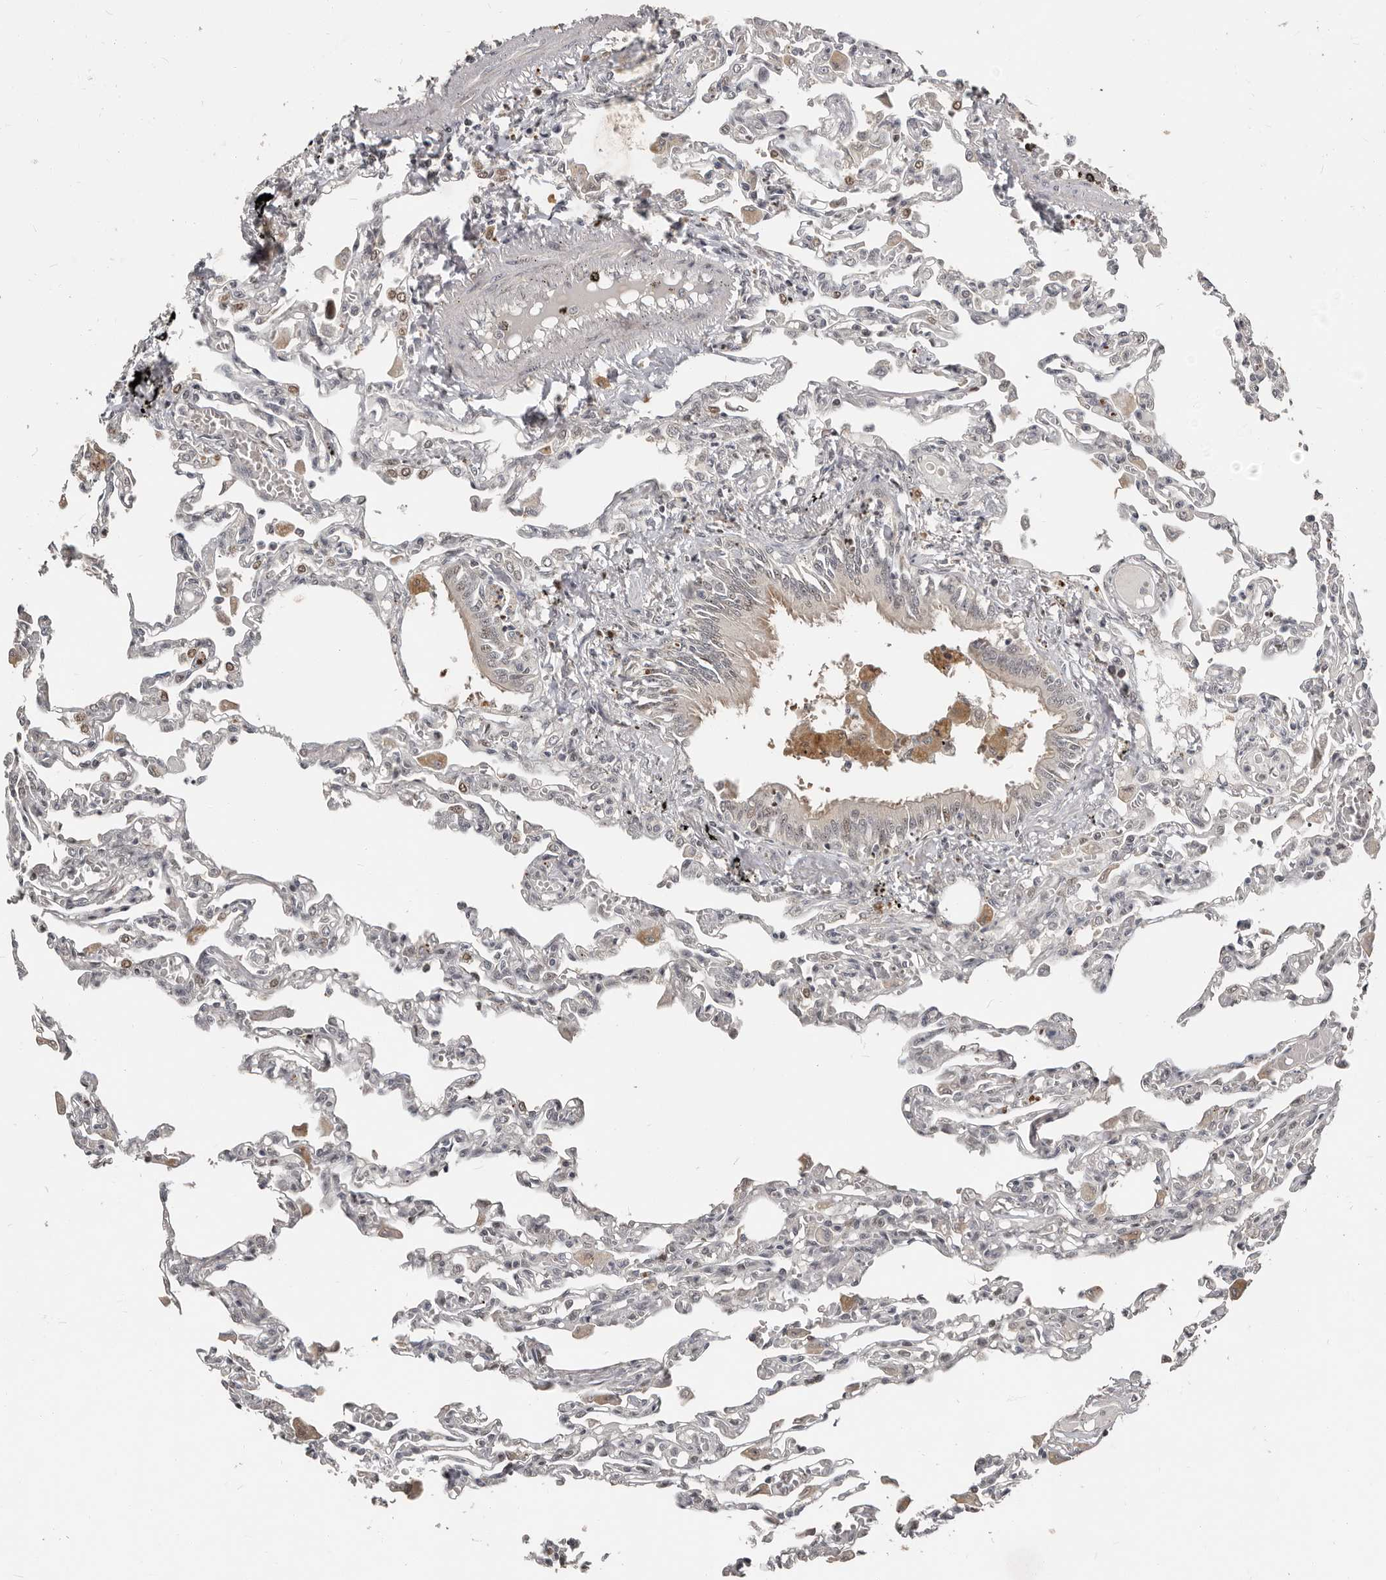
{"staining": {"intensity": "negative", "quantity": "none", "location": "none"}, "tissue": "lung", "cell_type": "Alveolar cells", "image_type": "normal", "snomed": [{"axis": "morphology", "description": "Normal tissue, NOS"}, {"axis": "topography", "description": "Bronchus"}, {"axis": "topography", "description": "Lung"}], "caption": "A photomicrograph of human lung is negative for staining in alveolar cells. Nuclei are stained in blue.", "gene": "APOL6", "patient": {"sex": "female", "age": 49}}